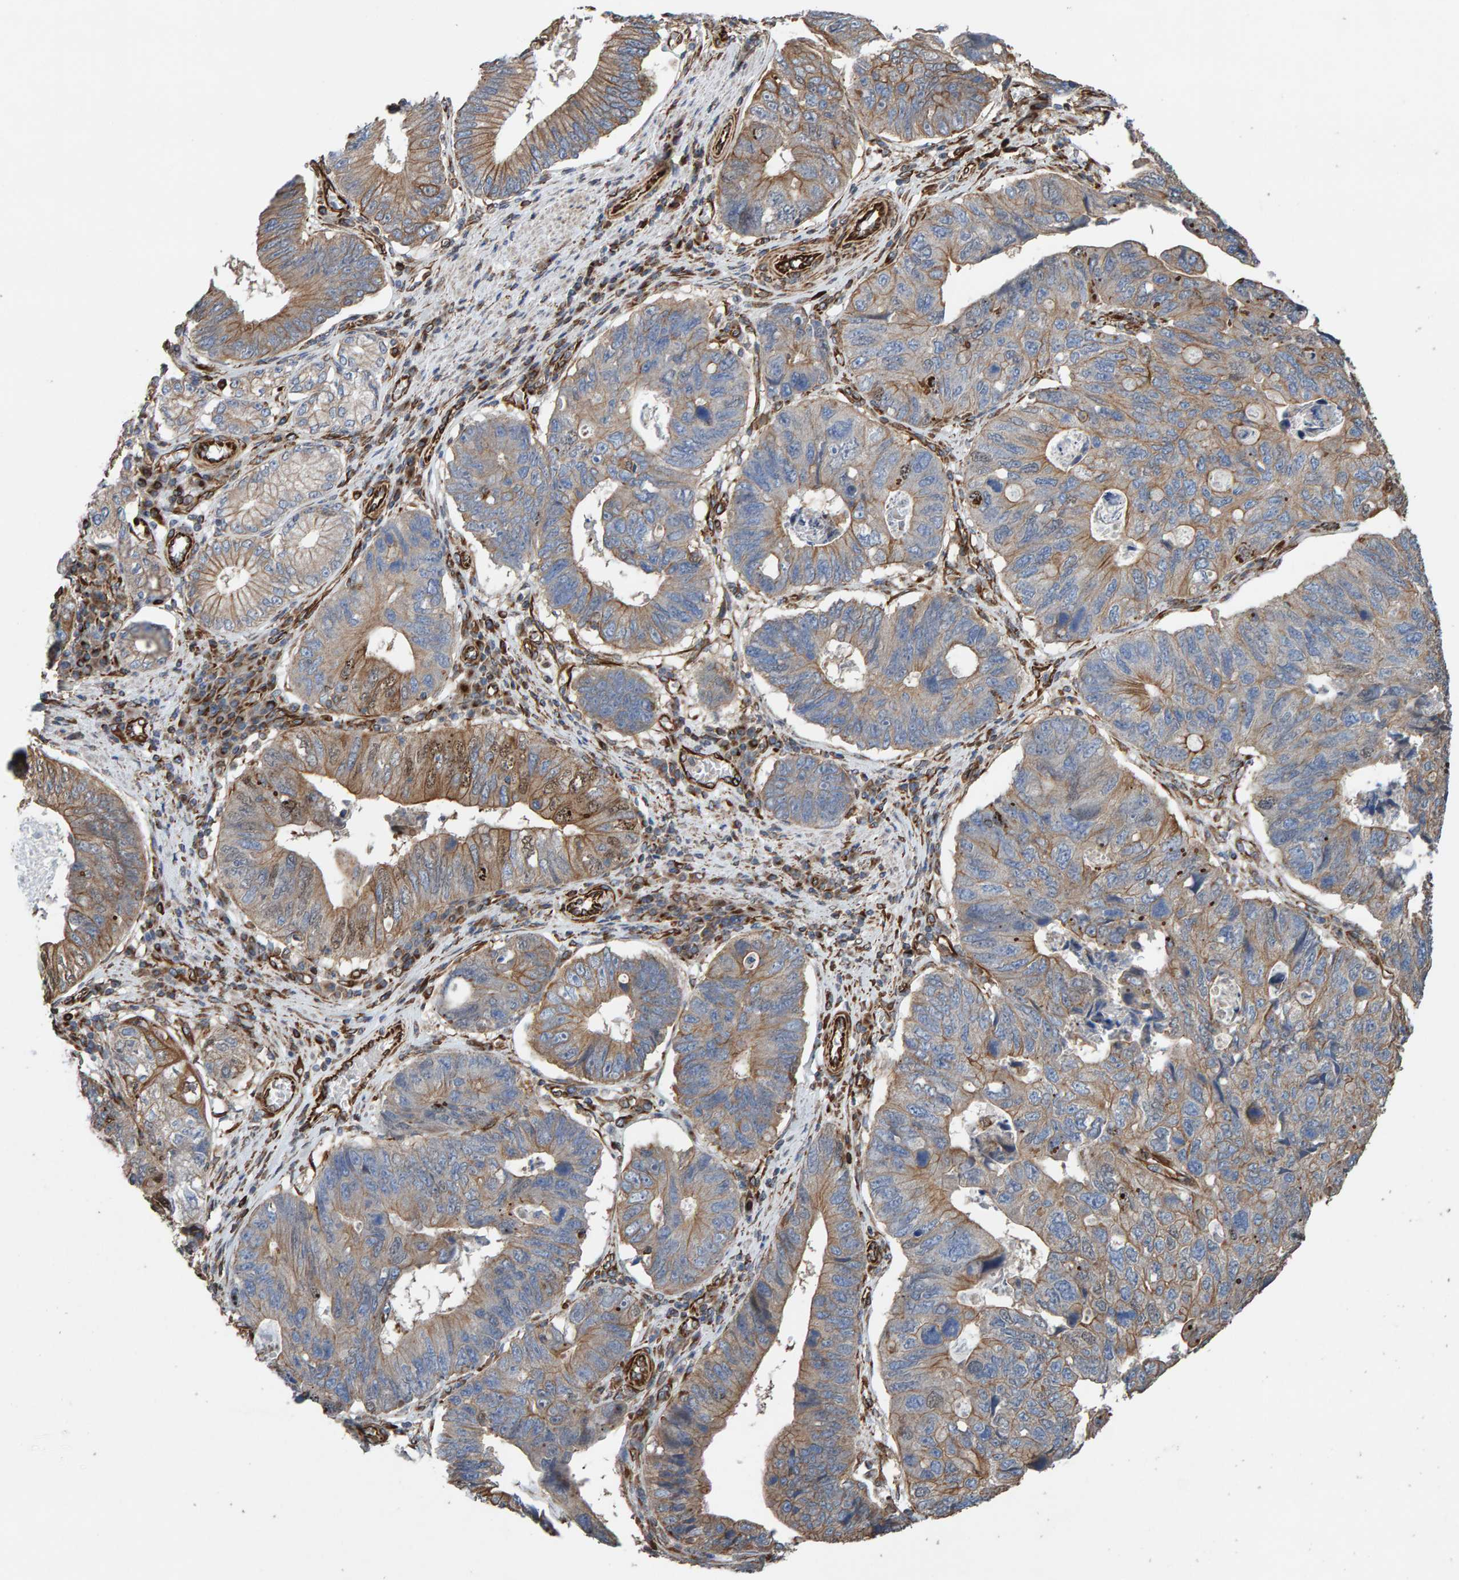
{"staining": {"intensity": "moderate", "quantity": ">75%", "location": "cytoplasmic/membranous"}, "tissue": "stomach cancer", "cell_type": "Tumor cells", "image_type": "cancer", "snomed": [{"axis": "morphology", "description": "Adenocarcinoma, NOS"}, {"axis": "topography", "description": "Stomach"}], "caption": "A micrograph of human adenocarcinoma (stomach) stained for a protein displays moderate cytoplasmic/membranous brown staining in tumor cells.", "gene": "ZNF347", "patient": {"sex": "male", "age": 59}}